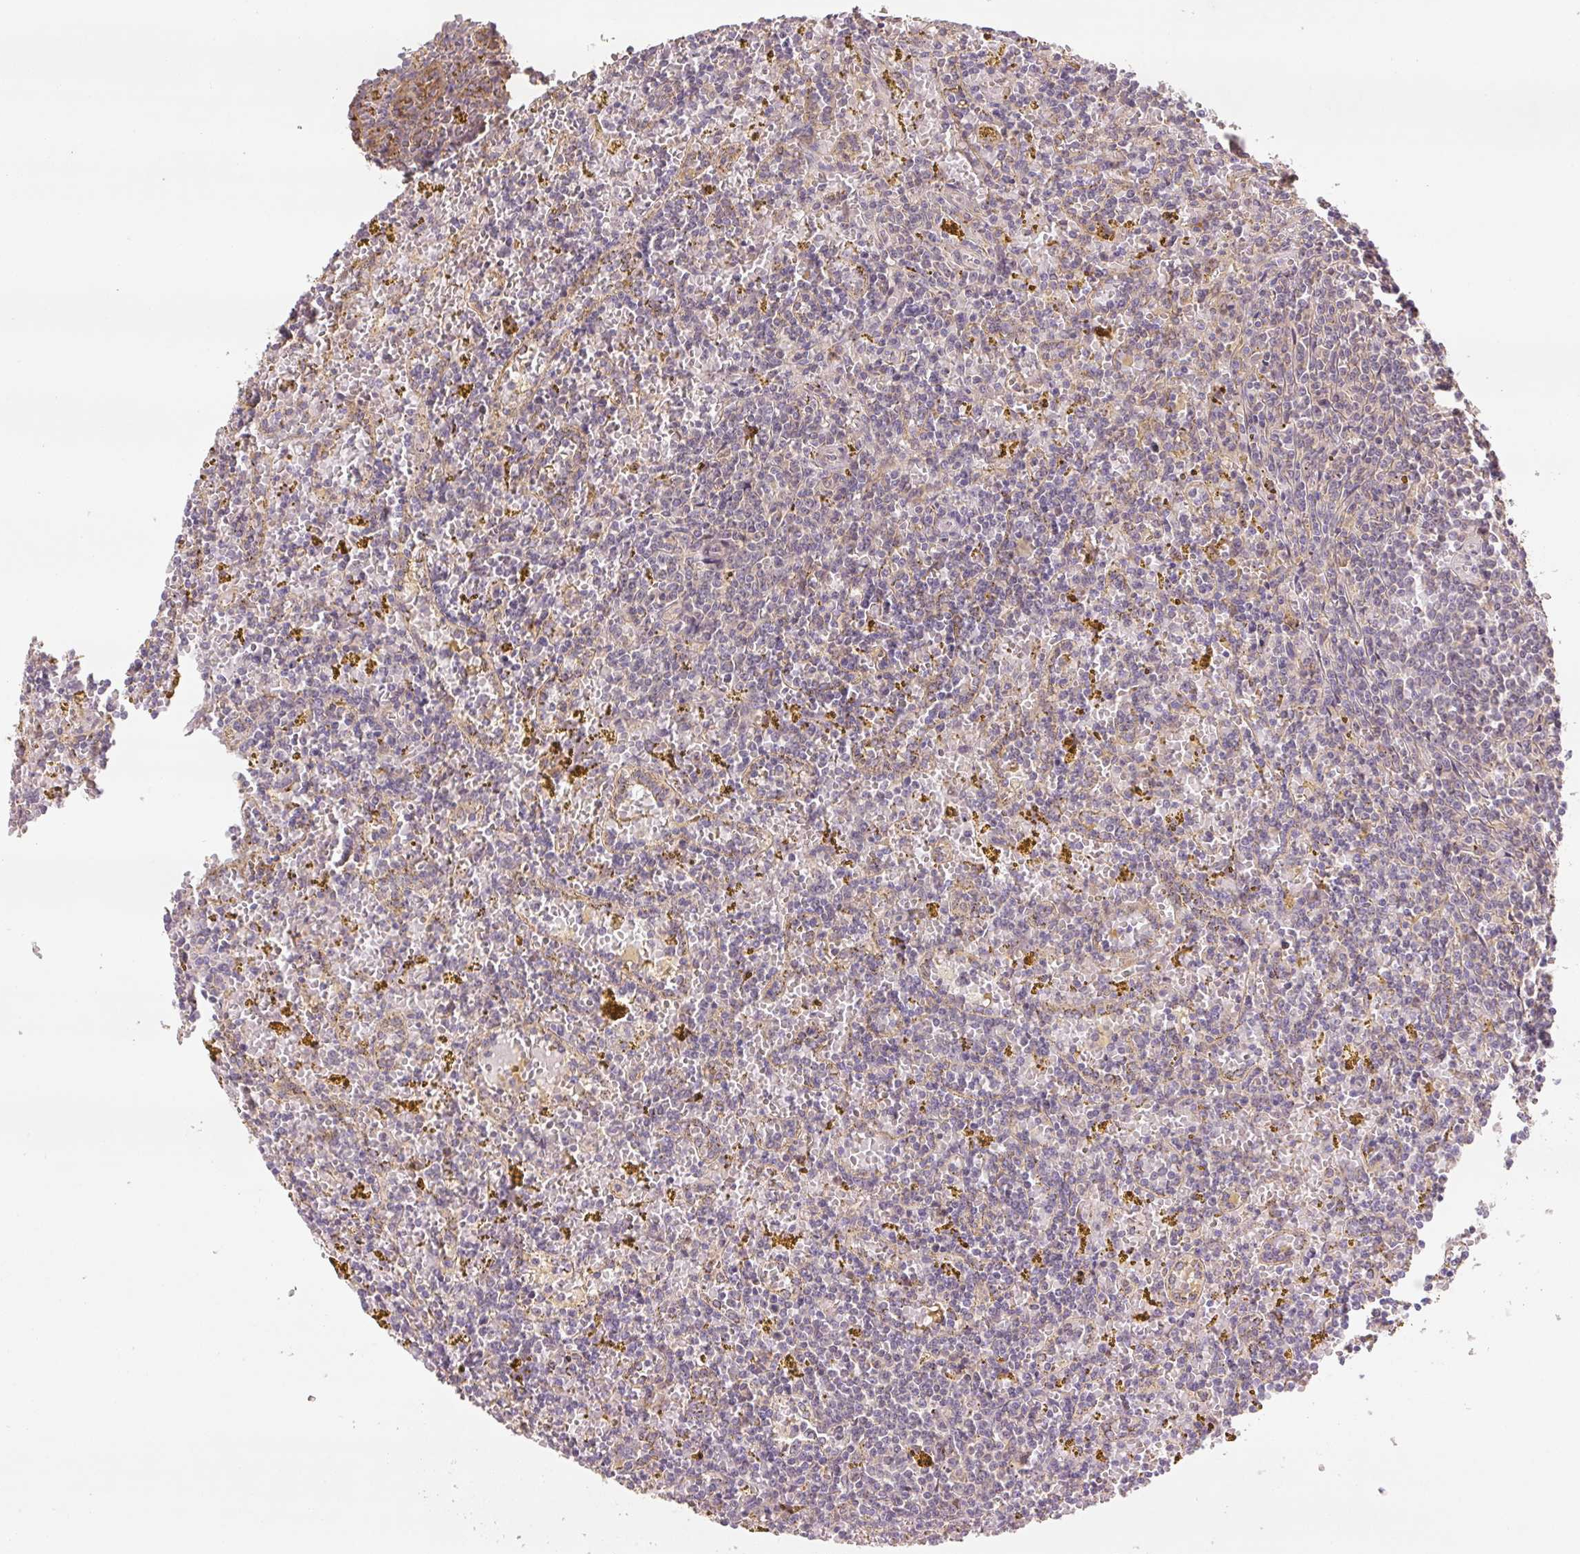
{"staining": {"intensity": "negative", "quantity": "none", "location": "none"}, "tissue": "lymphoma", "cell_type": "Tumor cells", "image_type": "cancer", "snomed": [{"axis": "morphology", "description": "Malignant lymphoma, non-Hodgkin's type, Low grade"}, {"axis": "topography", "description": "Spleen"}, {"axis": "topography", "description": "Lymph node"}], "caption": "Immunohistochemistry of human lymphoma reveals no expression in tumor cells.", "gene": "C2orf73", "patient": {"sex": "female", "age": 66}}